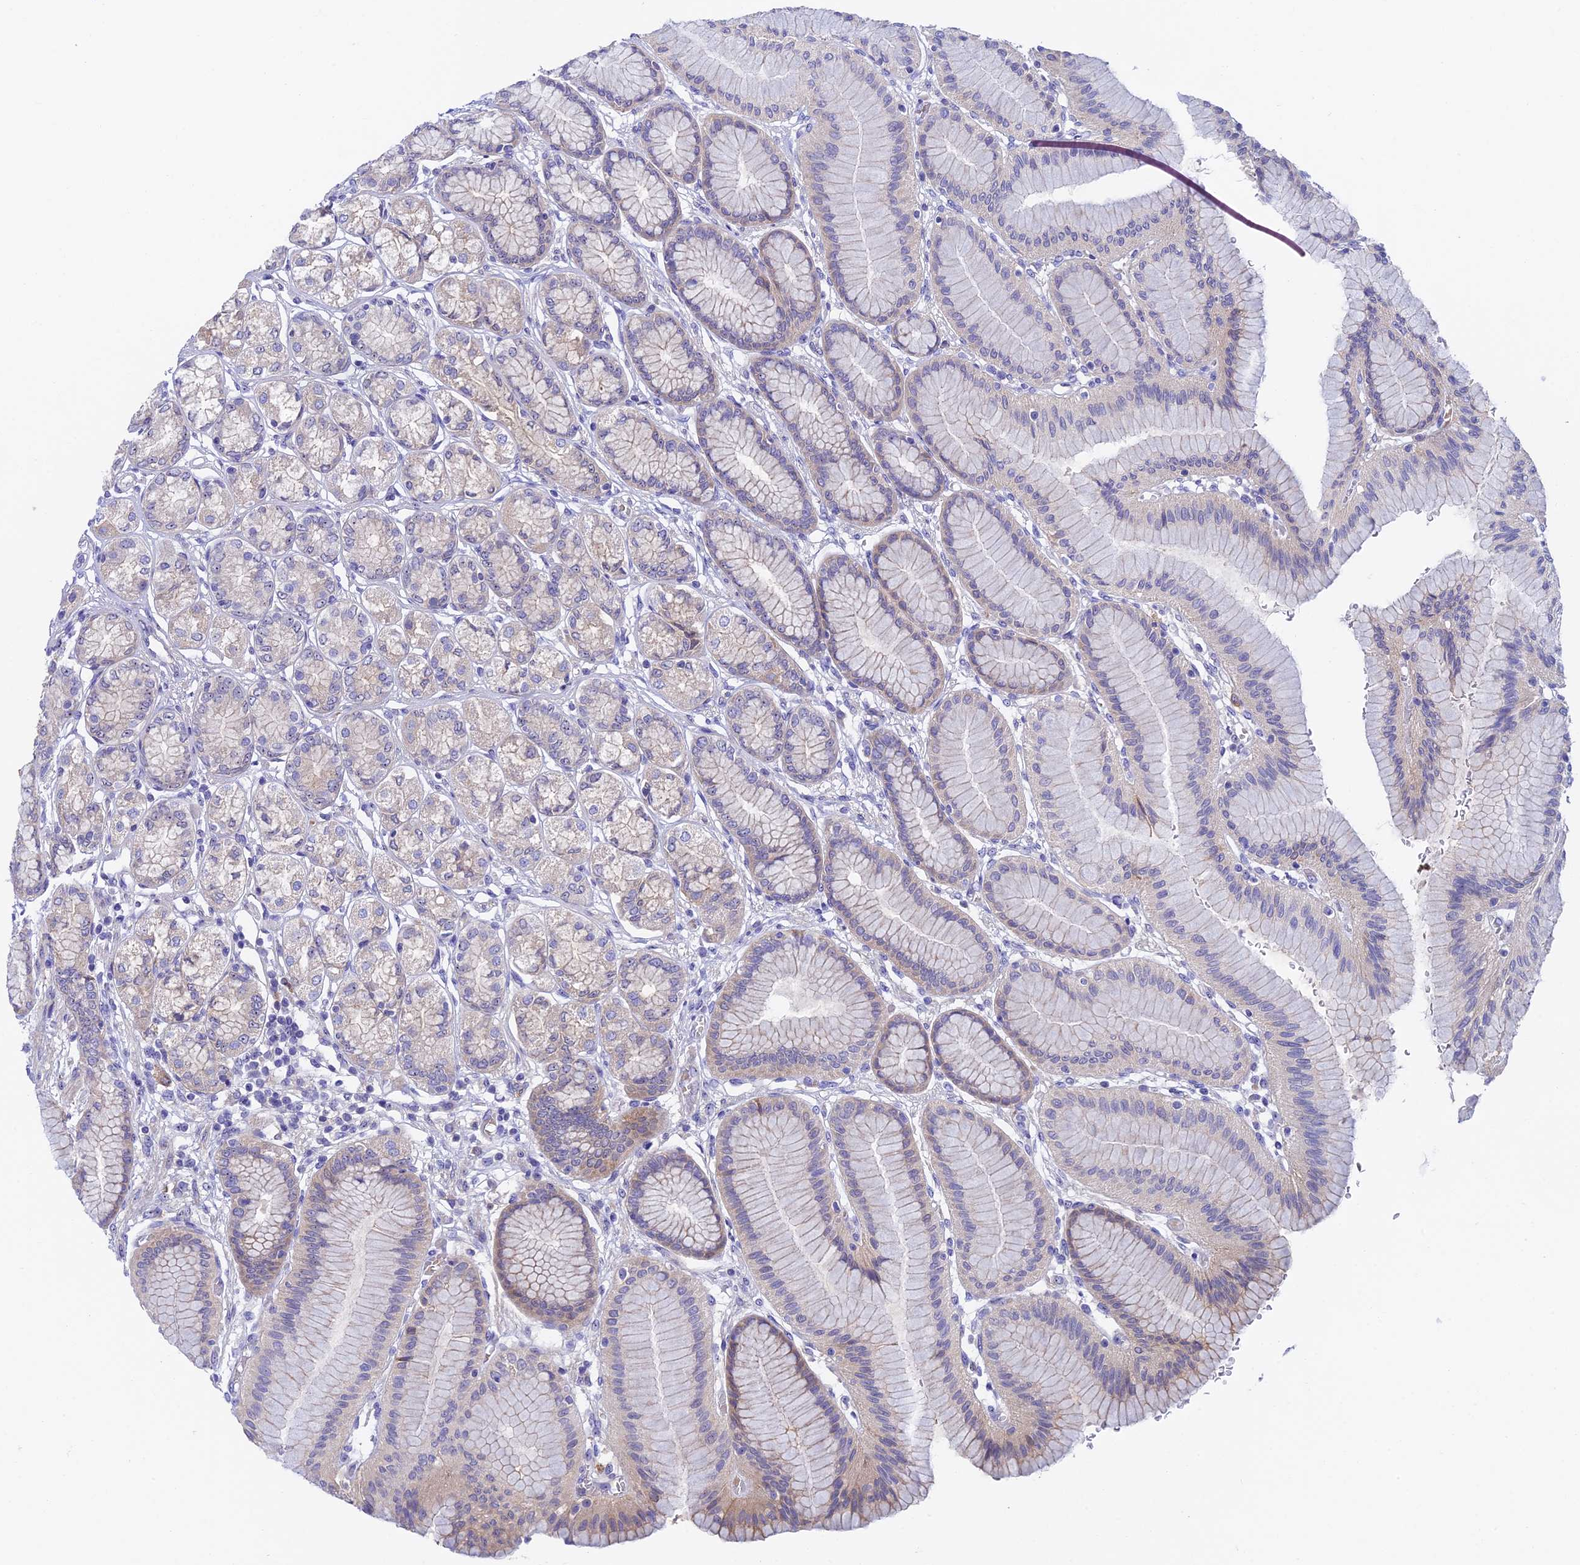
{"staining": {"intensity": "moderate", "quantity": "<25%", "location": "cytoplasmic/membranous"}, "tissue": "stomach", "cell_type": "Glandular cells", "image_type": "normal", "snomed": [{"axis": "morphology", "description": "Normal tissue, NOS"}, {"axis": "morphology", "description": "Adenocarcinoma, NOS"}, {"axis": "morphology", "description": "Adenocarcinoma, High grade"}, {"axis": "topography", "description": "Stomach, upper"}, {"axis": "topography", "description": "Stomach"}], "caption": "Moderate cytoplasmic/membranous positivity is seen in approximately <25% of glandular cells in normal stomach. The staining was performed using DAB (3,3'-diaminobenzidine) to visualize the protein expression in brown, while the nuclei were stained in blue with hematoxylin (Magnification: 20x).", "gene": "DUSP29", "patient": {"sex": "female", "age": 65}}